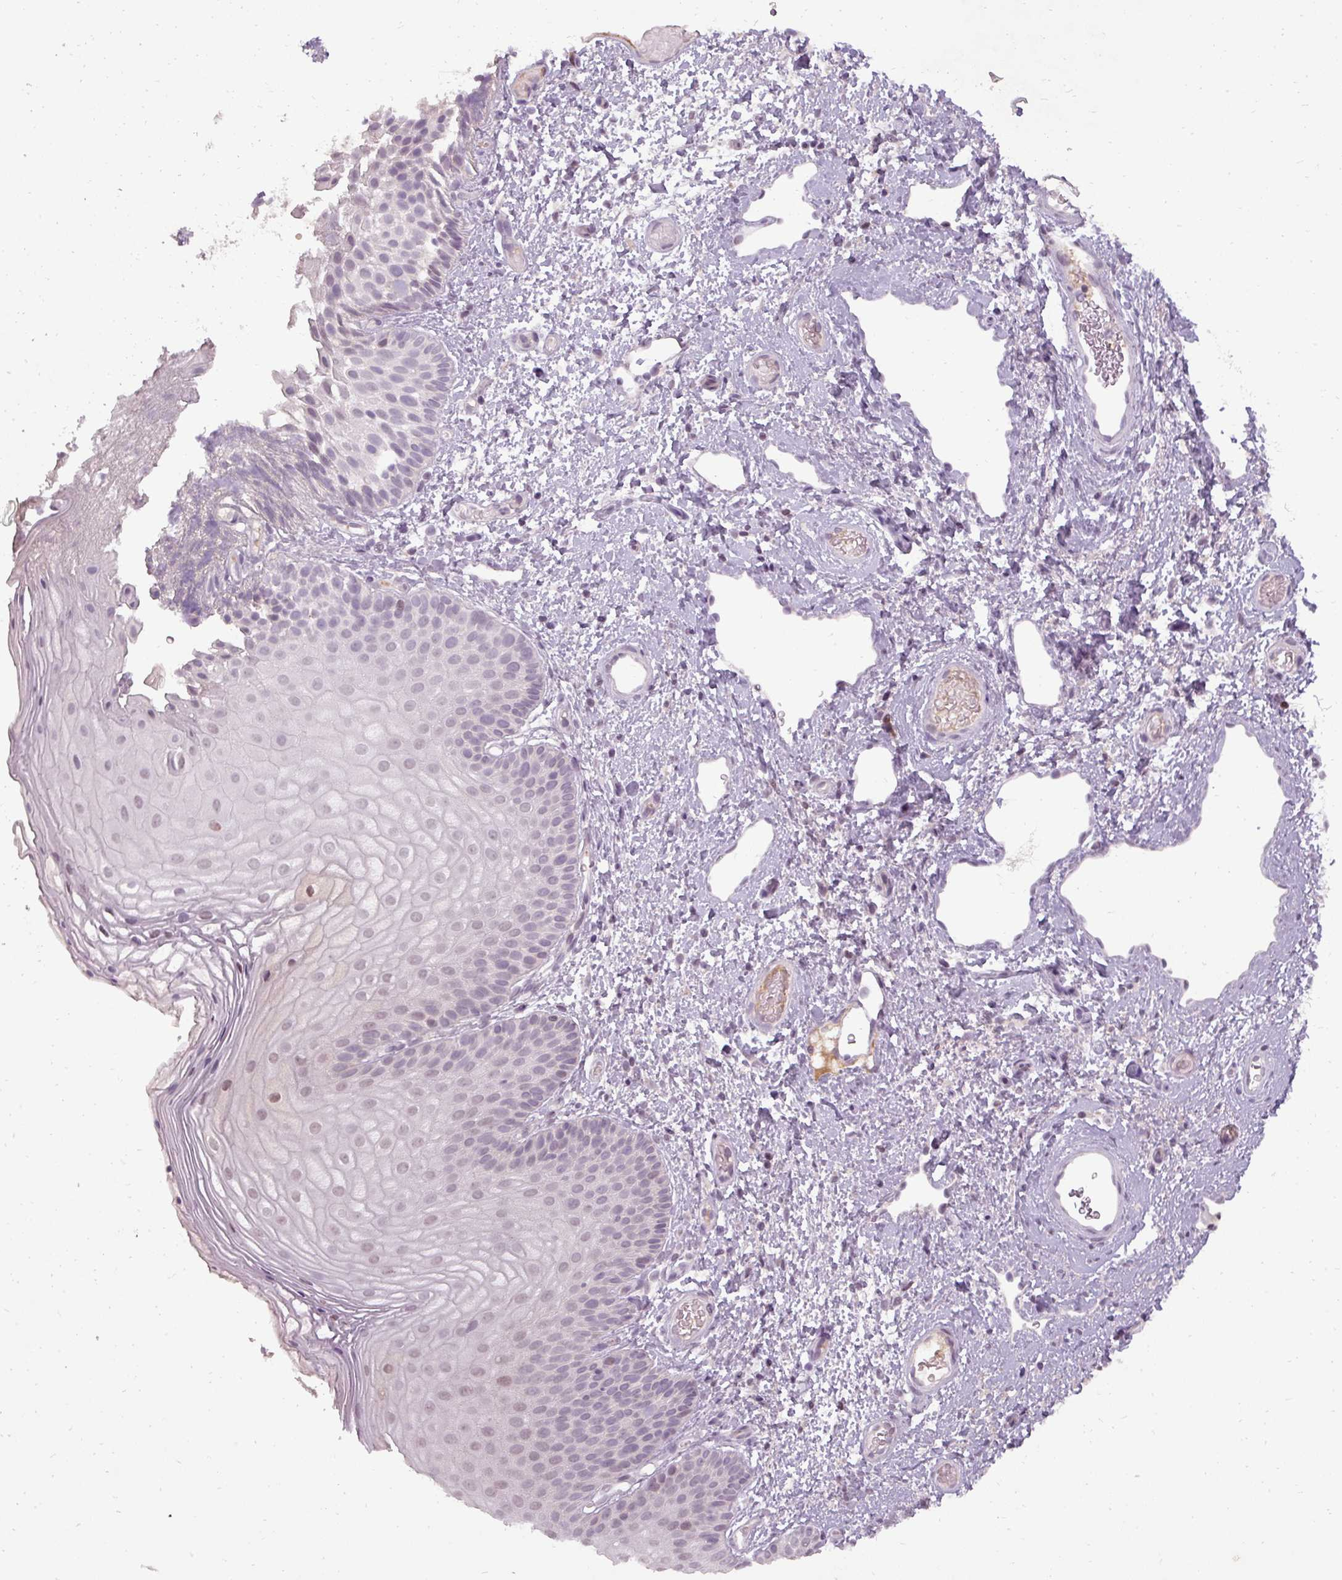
{"staining": {"intensity": "moderate", "quantity": "25%-75%", "location": "nuclear"}, "tissue": "skin", "cell_type": "Epidermal cells", "image_type": "normal", "snomed": [{"axis": "morphology", "description": "Normal tissue, NOS"}, {"axis": "topography", "description": "Anal"}], "caption": "Immunohistochemistry histopathology image of unremarkable skin: human skin stained using immunohistochemistry exhibits medium levels of moderate protein expression localized specifically in the nuclear of epidermal cells, appearing as a nuclear brown color.", "gene": "BCAS3", "patient": {"sex": "female", "age": 40}}